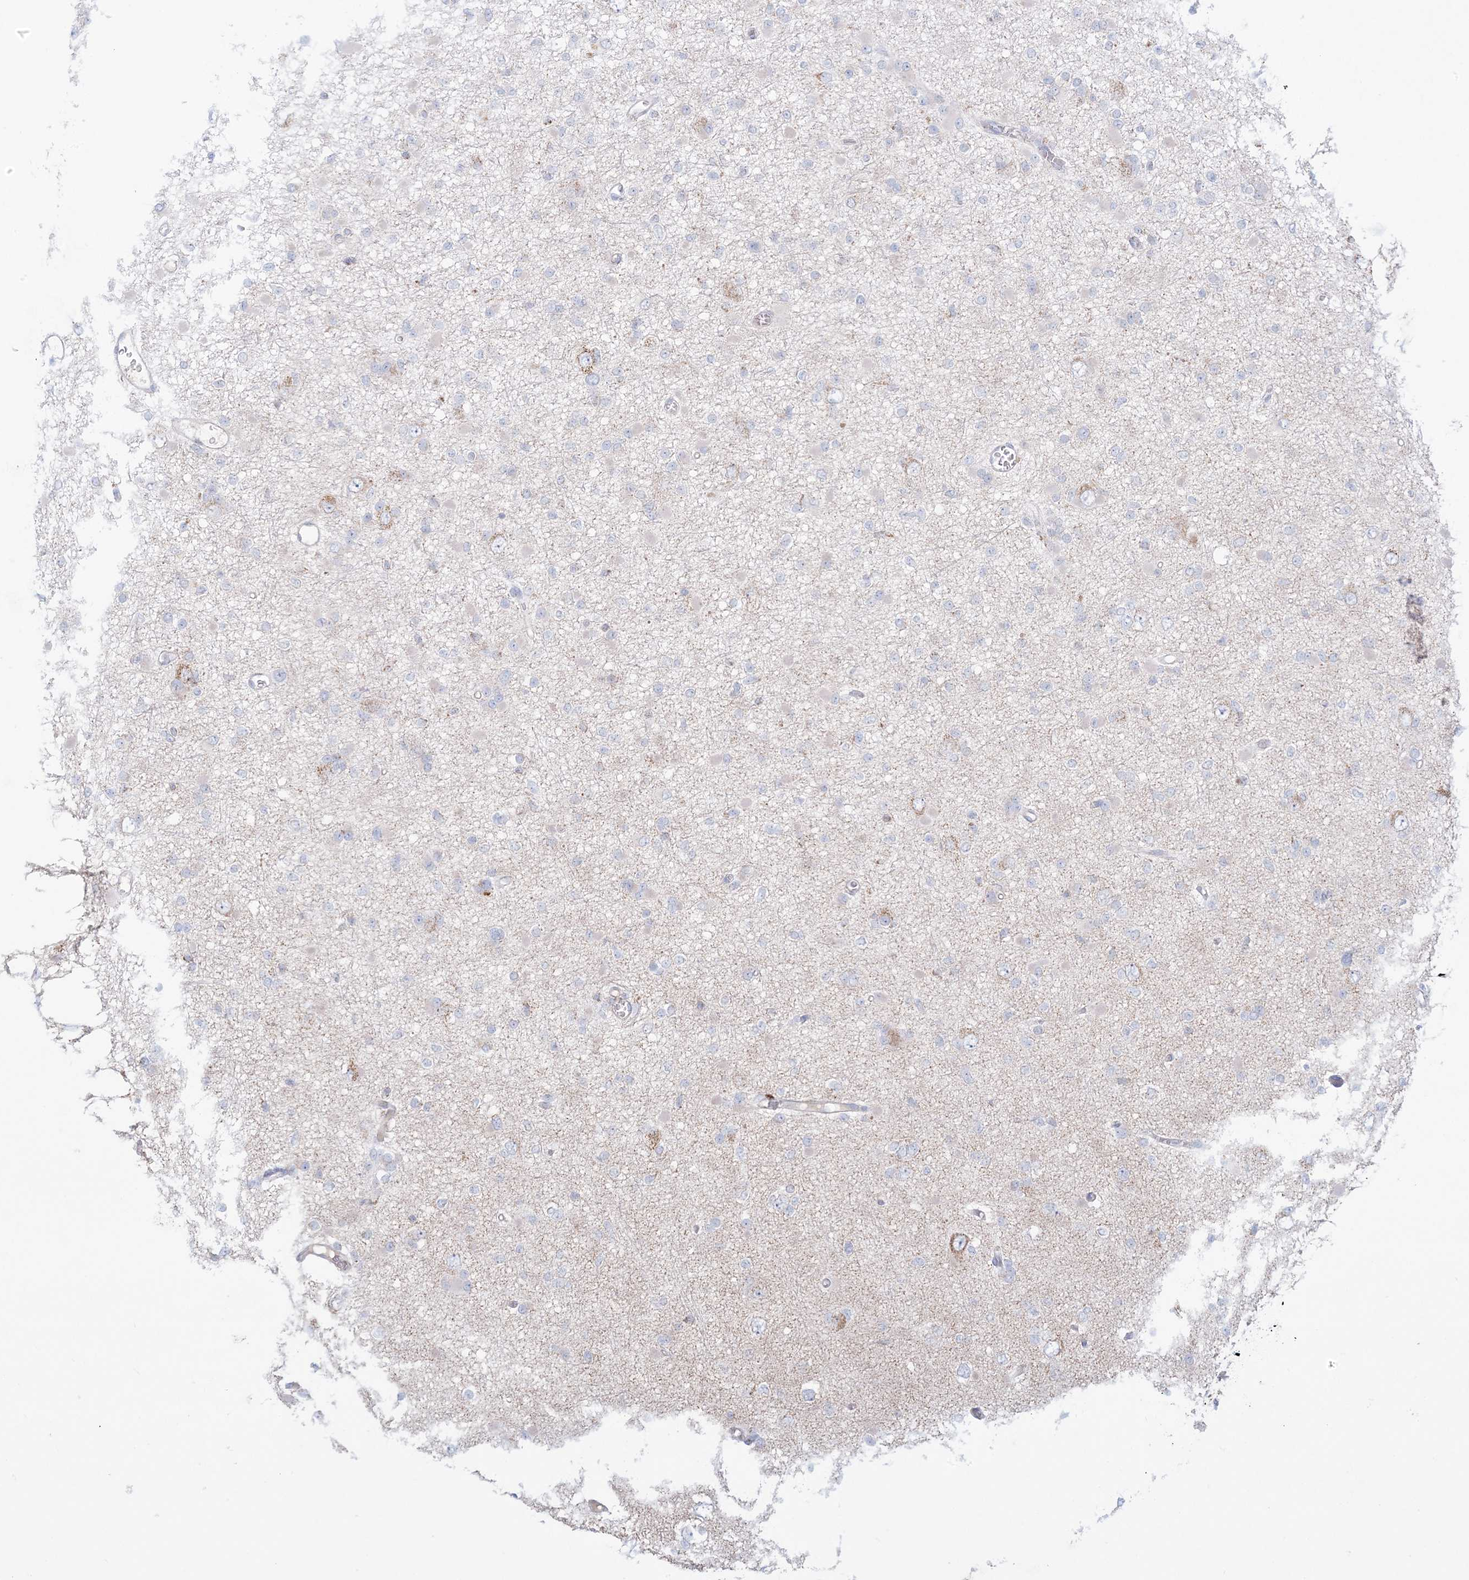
{"staining": {"intensity": "negative", "quantity": "none", "location": "none"}, "tissue": "glioma", "cell_type": "Tumor cells", "image_type": "cancer", "snomed": [{"axis": "morphology", "description": "Glioma, malignant, Low grade"}, {"axis": "topography", "description": "Brain"}], "caption": "The micrograph displays no staining of tumor cells in malignant low-grade glioma. The staining is performed using DAB brown chromogen with nuclei counter-stained in using hematoxylin.", "gene": "KCTD6", "patient": {"sex": "female", "age": 22}}